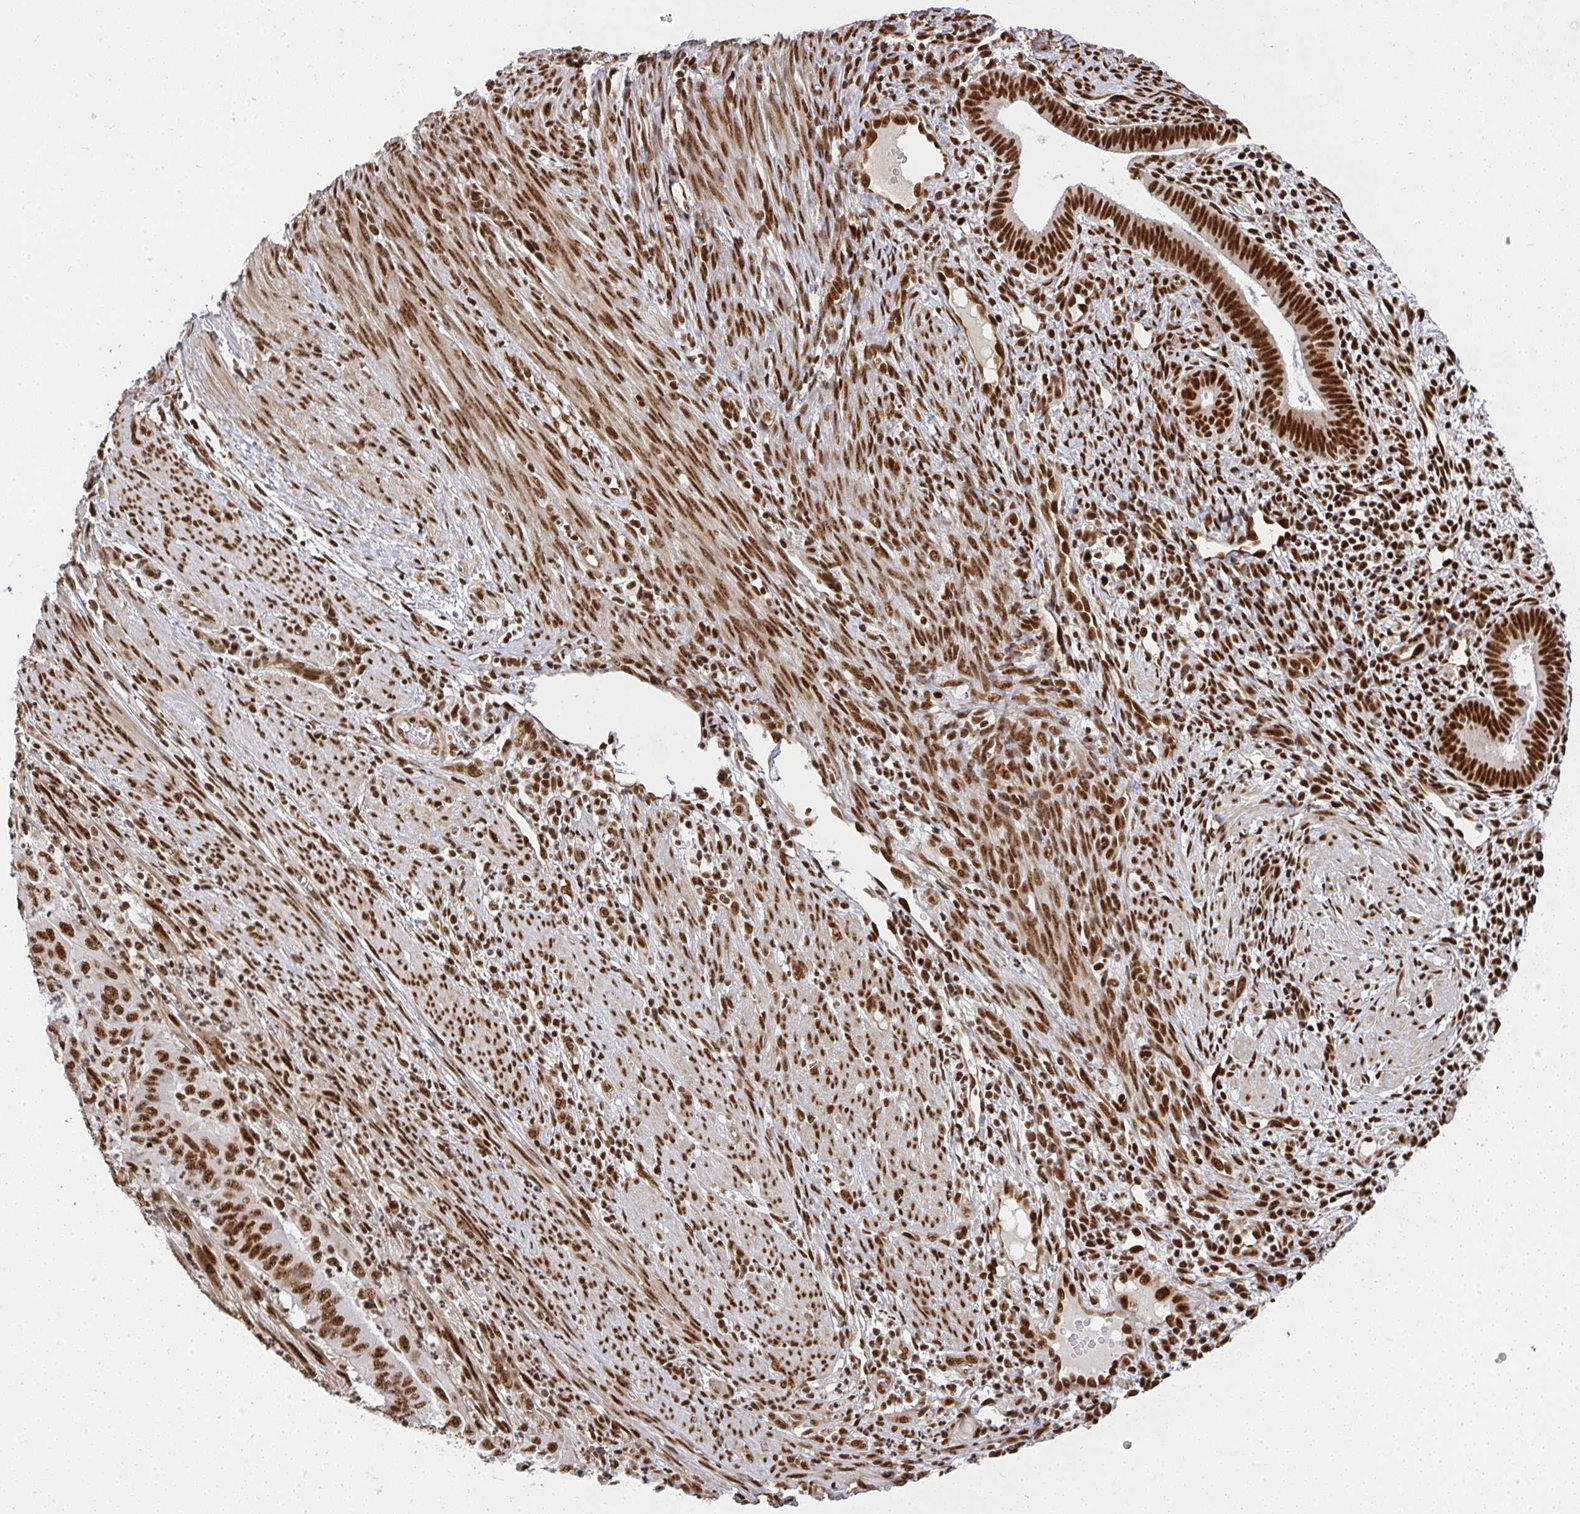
{"staining": {"intensity": "strong", "quantity": ">75%", "location": "nuclear"}, "tissue": "endometrial cancer", "cell_type": "Tumor cells", "image_type": "cancer", "snomed": [{"axis": "morphology", "description": "Adenocarcinoma, NOS"}, {"axis": "topography", "description": "Endometrium"}], "caption": "Endometrial adenocarcinoma stained with DAB (3,3'-diaminobenzidine) IHC displays high levels of strong nuclear expression in approximately >75% of tumor cells.", "gene": "U2AF1", "patient": {"sex": "female", "age": 51}}